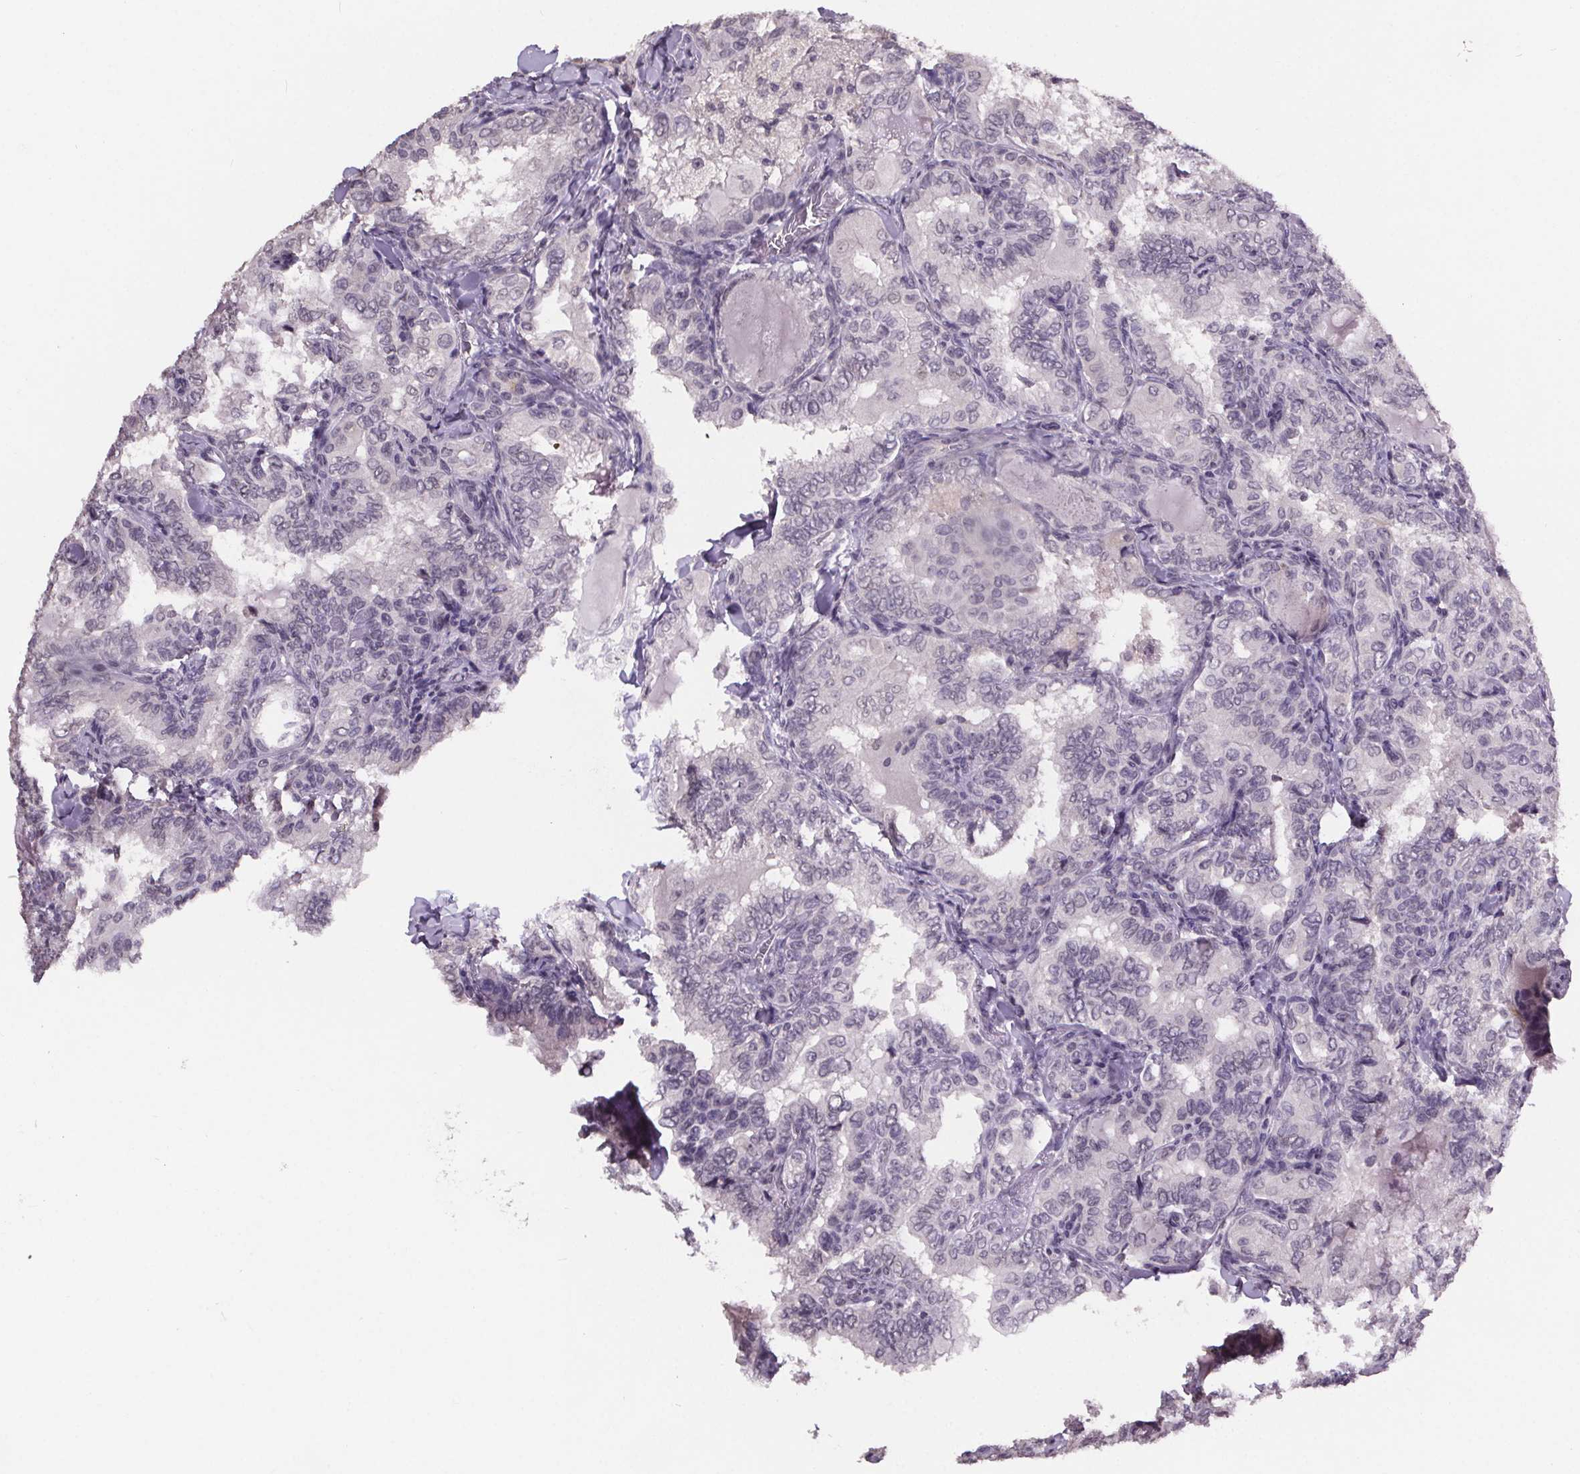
{"staining": {"intensity": "negative", "quantity": "none", "location": "none"}, "tissue": "thyroid cancer", "cell_type": "Tumor cells", "image_type": "cancer", "snomed": [{"axis": "morphology", "description": "Papillary adenocarcinoma, NOS"}, {"axis": "topography", "description": "Thyroid gland"}], "caption": "Immunohistochemistry photomicrograph of neoplastic tissue: human thyroid cancer (papillary adenocarcinoma) stained with DAB (3,3'-diaminobenzidine) shows no significant protein positivity in tumor cells.", "gene": "NKX6-1", "patient": {"sex": "female", "age": 75}}